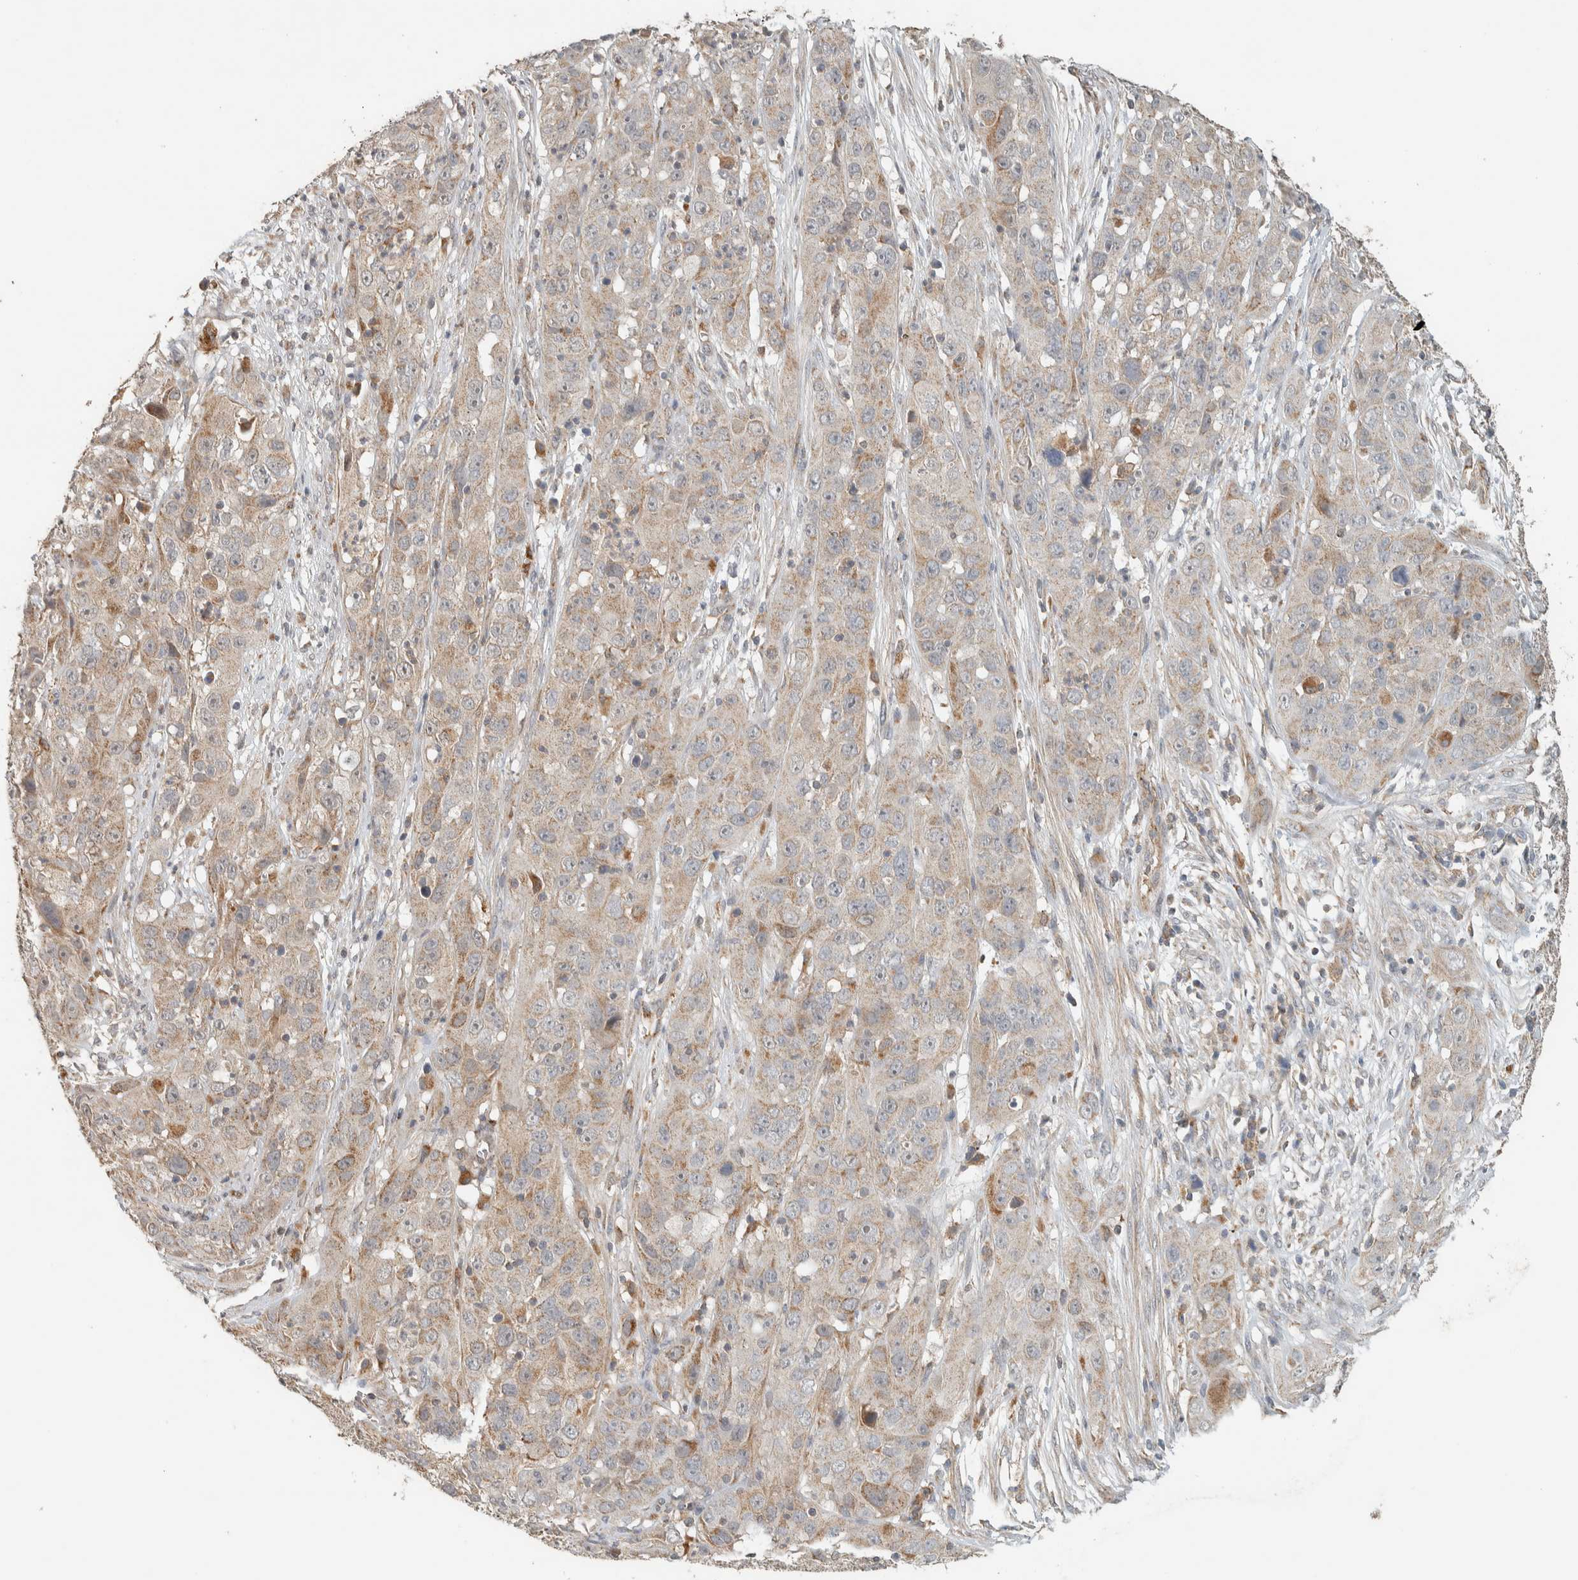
{"staining": {"intensity": "weak", "quantity": ">75%", "location": "cytoplasmic/membranous"}, "tissue": "cervical cancer", "cell_type": "Tumor cells", "image_type": "cancer", "snomed": [{"axis": "morphology", "description": "Squamous cell carcinoma, NOS"}, {"axis": "topography", "description": "Cervix"}], "caption": "DAB (3,3'-diaminobenzidine) immunohistochemical staining of human cervical cancer (squamous cell carcinoma) reveals weak cytoplasmic/membranous protein positivity in approximately >75% of tumor cells.", "gene": "PDE7B", "patient": {"sex": "female", "age": 32}}